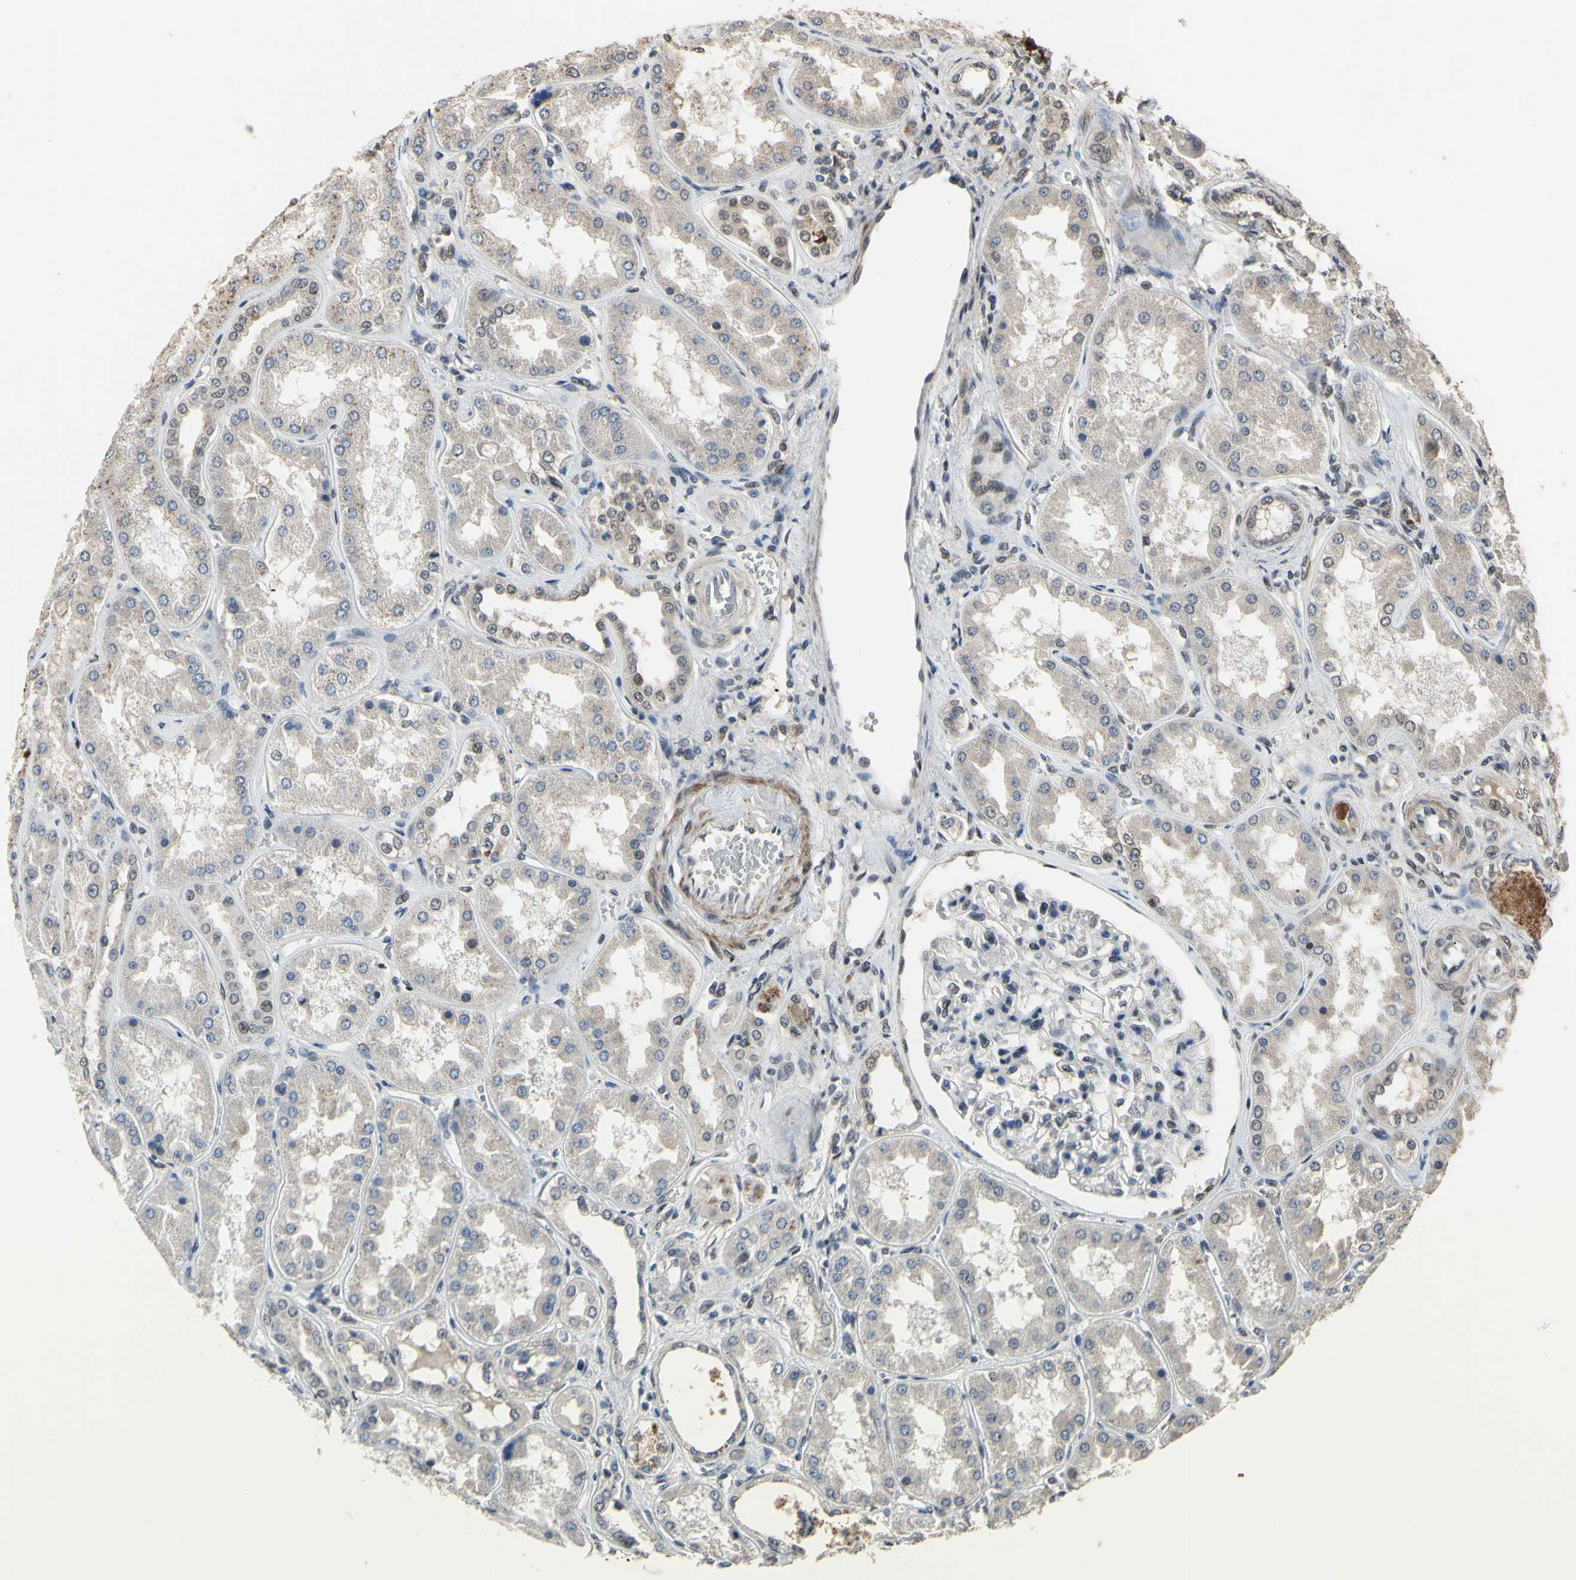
{"staining": {"intensity": "moderate", "quantity": "25%-75%", "location": "nuclear"}, "tissue": "kidney", "cell_type": "Cells in glomeruli", "image_type": "normal", "snomed": [{"axis": "morphology", "description": "Normal tissue, NOS"}, {"axis": "topography", "description": "Kidney"}], "caption": "Protein expression analysis of benign human kidney reveals moderate nuclear staining in approximately 25%-75% of cells in glomeruli.", "gene": "ZNF174", "patient": {"sex": "female", "age": 56}}